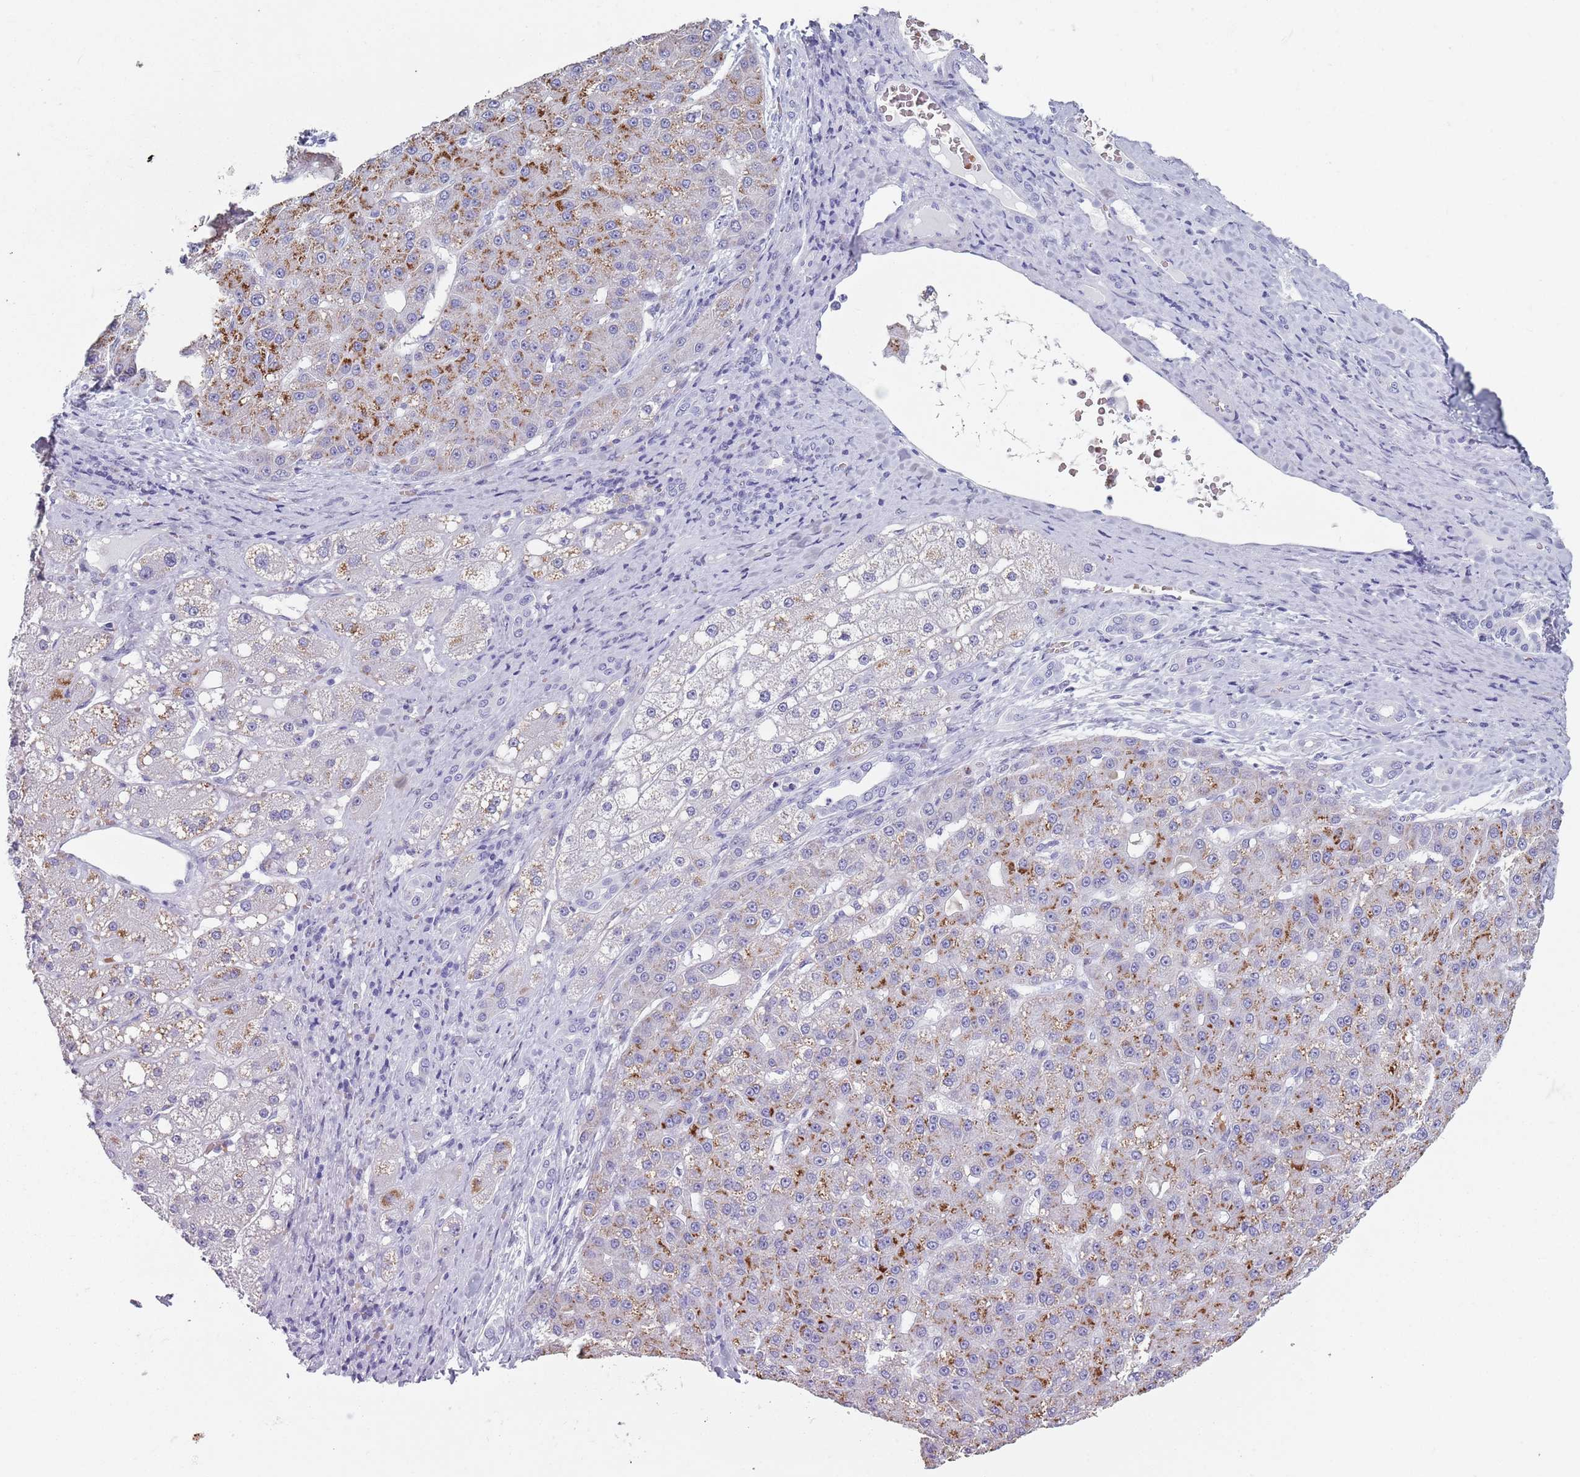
{"staining": {"intensity": "strong", "quantity": "25%-75%", "location": "cytoplasmic/membranous"}, "tissue": "liver cancer", "cell_type": "Tumor cells", "image_type": "cancer", "snomed": [{"axis": "morphology", "description": "Carcinoma, Hepatocellular, NOS"}, {"axis": "topography", "description": "Liver"}], "caption": "A high-resolution image shows immunohistochemistry staining of liver cancer, which demonstrates strong cytoplasmic/membranous positivity in about 25%-75% of tumor cells.", "gene": "SPESP1", "patient": {"sex": "male", "age": 67}}